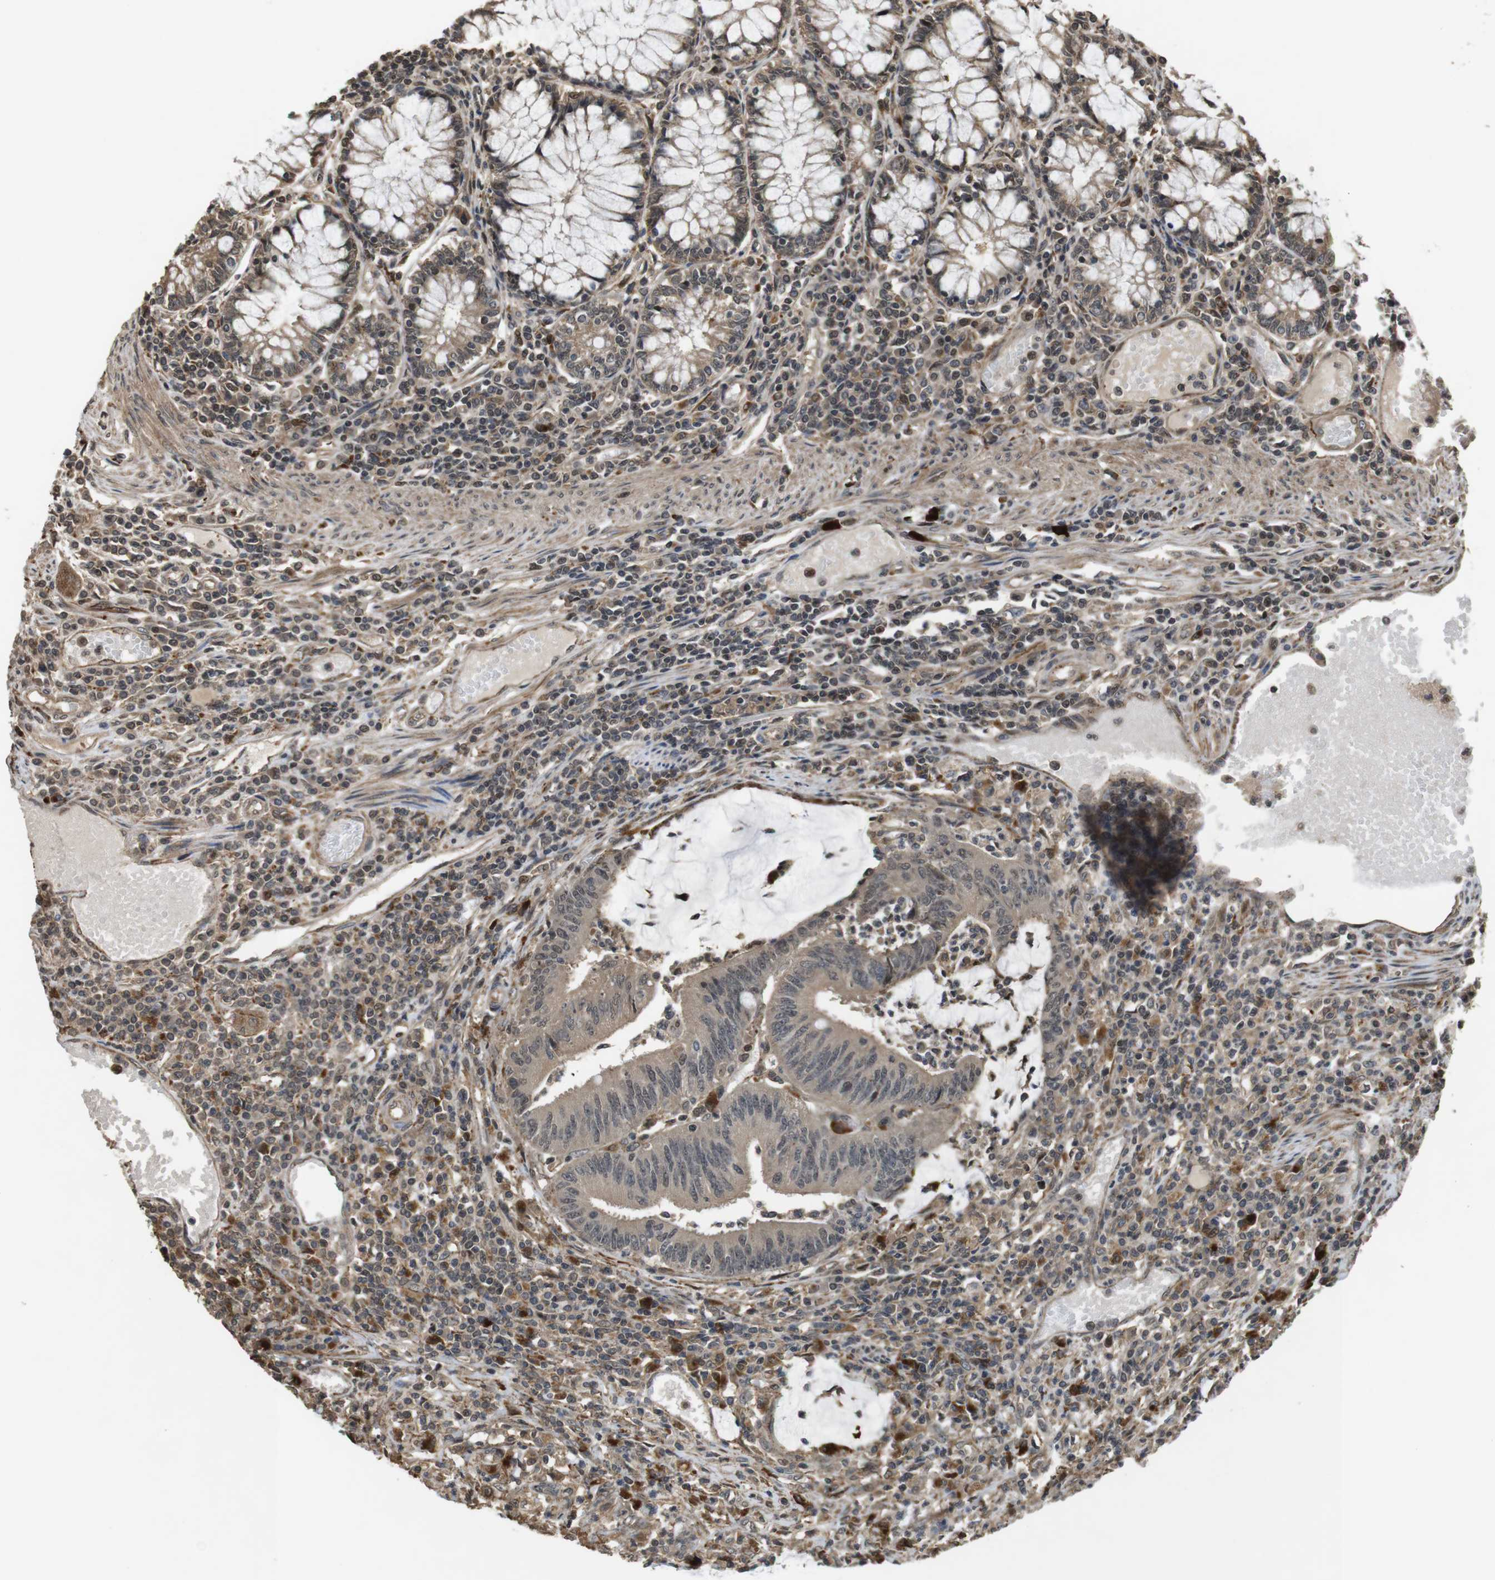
{"staining": {"intensity": "weak", "quantity": ">75%", "location": "cytoplasmic/membranous"}, "tissue": "colorectal cancer", "cell_type": "Tumor cells", "image_type": "cancer", "snomed": [{"axis": "morphology", "description": "Adenocarcinoma, NOS"}, {"axis": "topography", "description": "Rectum"}], "caption": "Colorectal adenocarcinoma stained with immunohistochemistry (IHC) demonstrates weak cytoplasmic/membranous staining in approximately >75% of tumor cells.", "gene": "FZD10", "patient": {"sex": "female", "age": 66}}